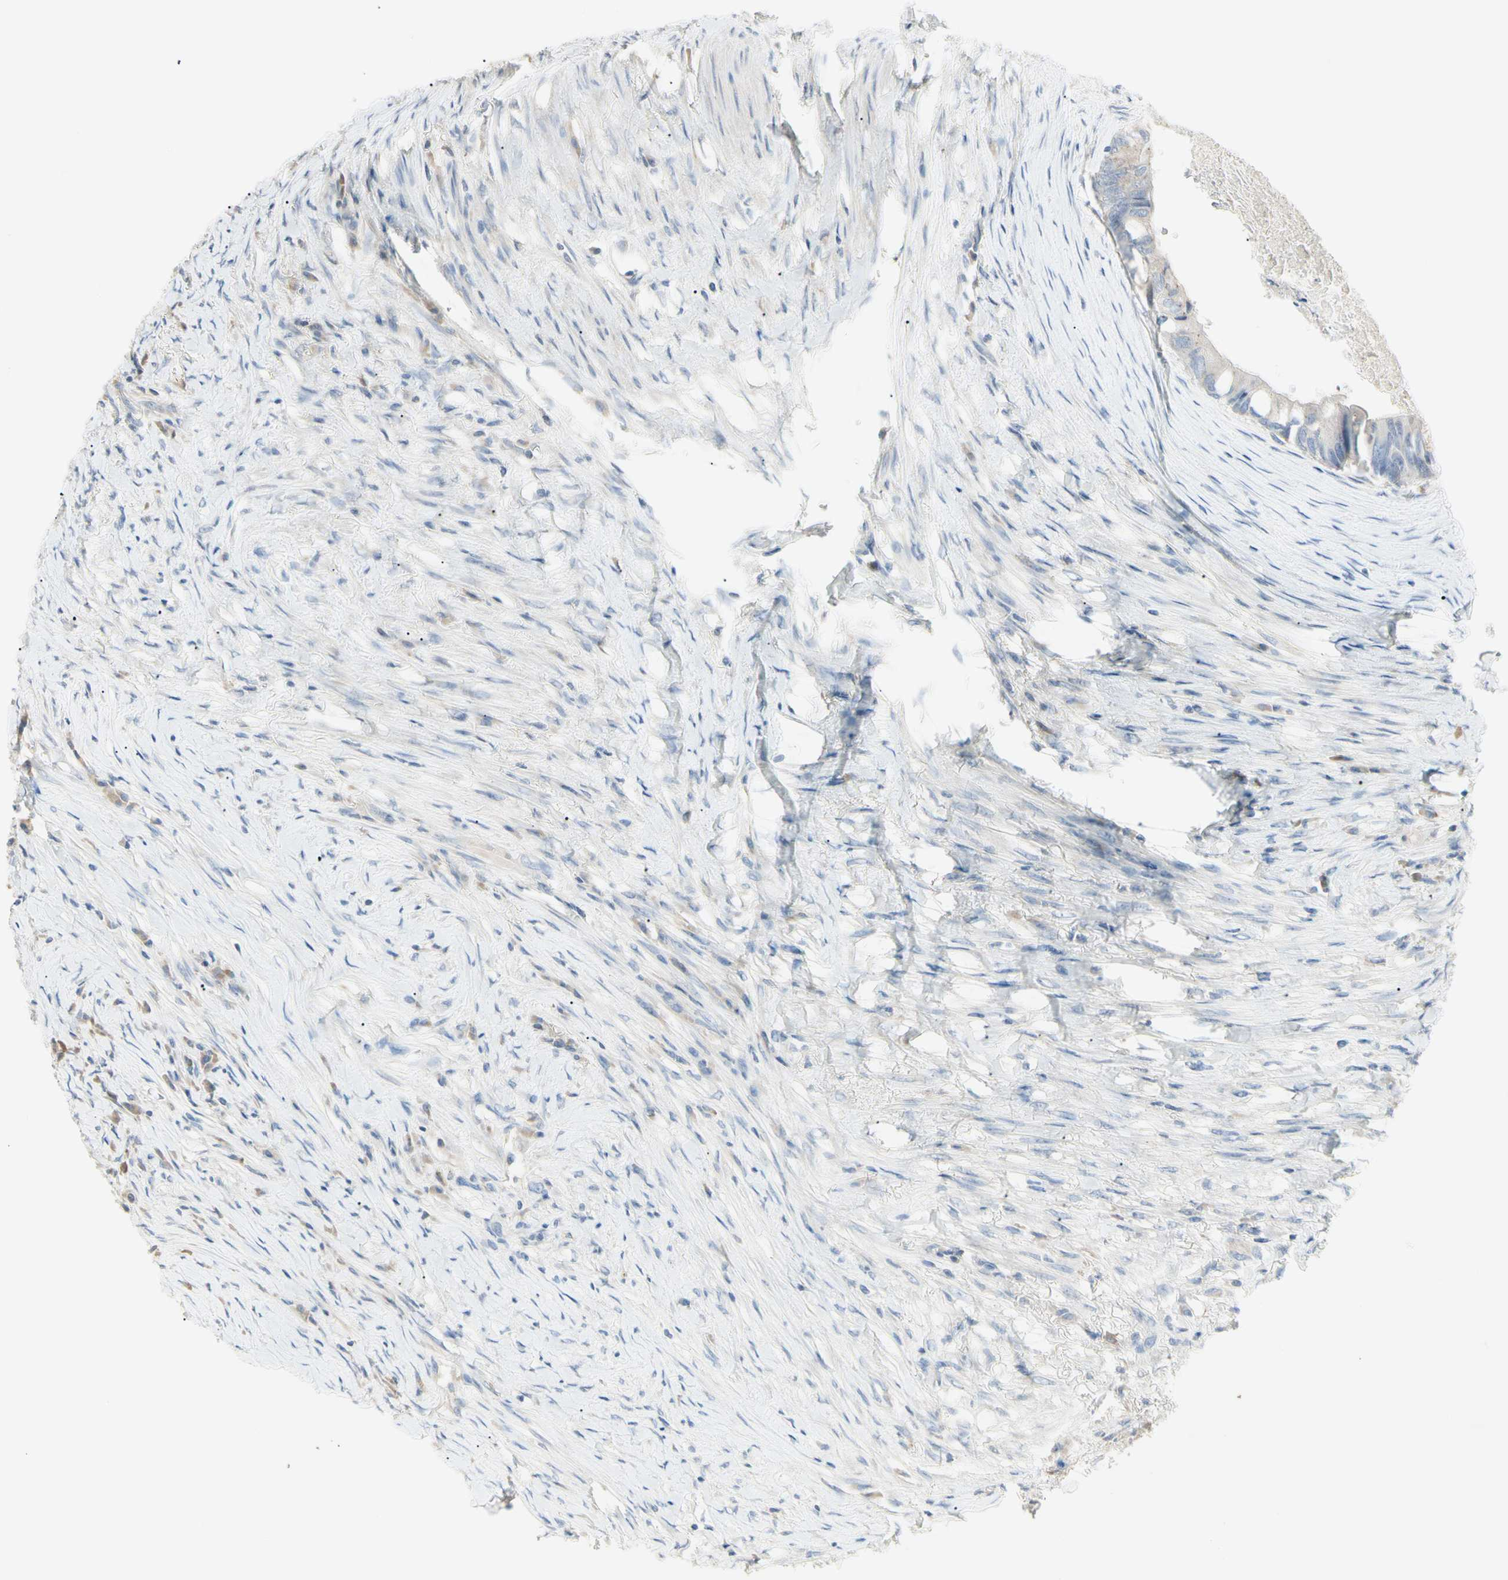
{"staining": {"intensity": "negative", "quantity": "none", "location": "none"}, "tissue": "colorectal cancer", "cell_type": "Tumor cells", "image_type": "cancer", "snomed": [{"axis": "morphology", "description": "Adenocarcinoma, NOS"}, {"axis": "topography", "description": "Rectum"}], "caption": "The photomicrograph displays no significant expression in tumor cells of colorectal cancer (adenocarcinoma).", "gene": "ALDH18A1", "patient": {"sex": "male", "age": 63}}